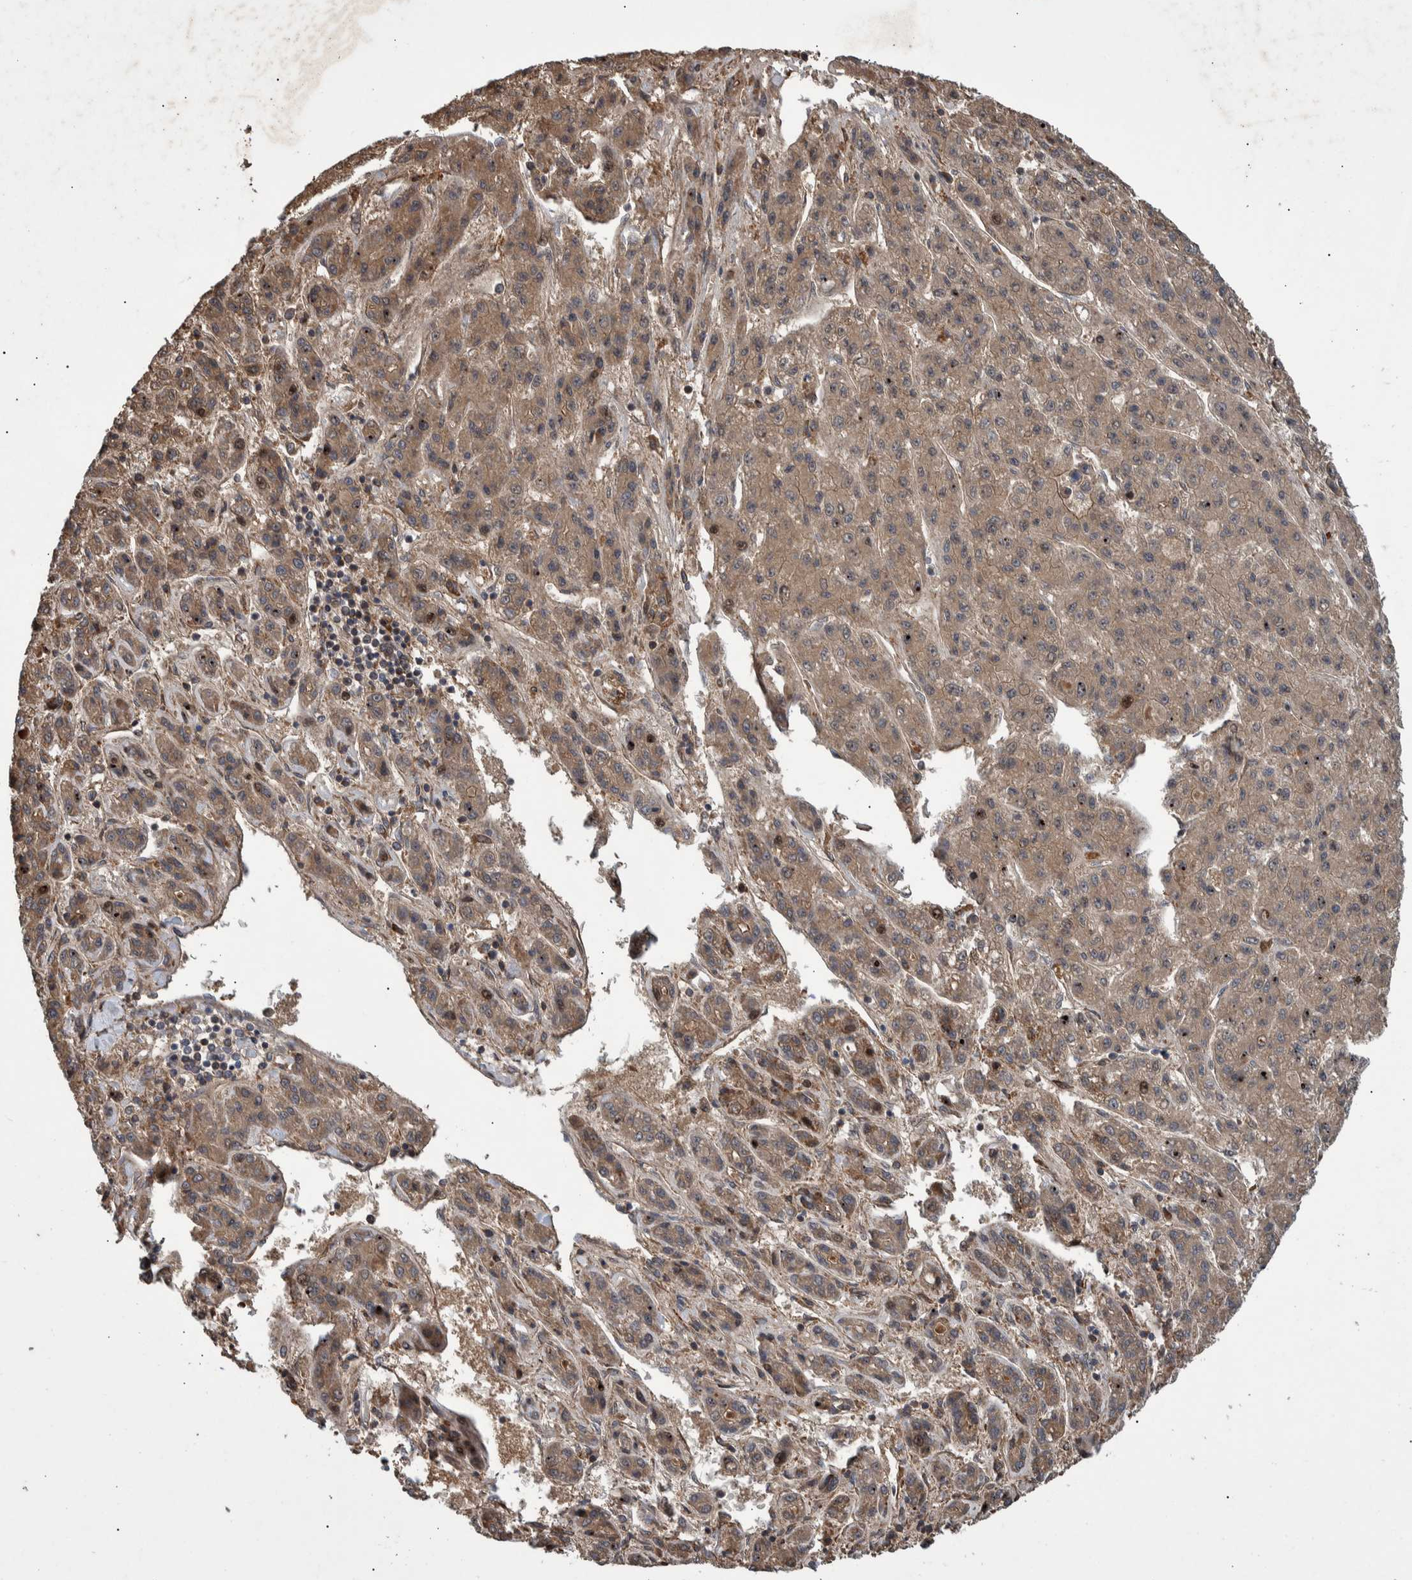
{"staining": {"intensity": "strong", "quantity": ">75%", "location": "cytoplasmic/membranous,nuclear"}, "tissue": "liver cancer", "cell_type": "Tumor cells", "image_type": "cancer", "snomed": [{"axis": "morphology", "description": "Carcinoma, Hepatocellular, NOS"}, {"axis": "topography", "description": "Liver"}], "caption": "DAB immunohistochemical staining of liver hepatocellular carcinoma demonstrates strong cytoplasmic/membranous and nuclear protein expression in about >75% of tumor cells. (DAB (3,3'-diaminobenzidine) = brown stain, brightfield microscopy at high magnification).", "gene": "B3GNTL1", "patient": {"sex": "male", "age": 70}}